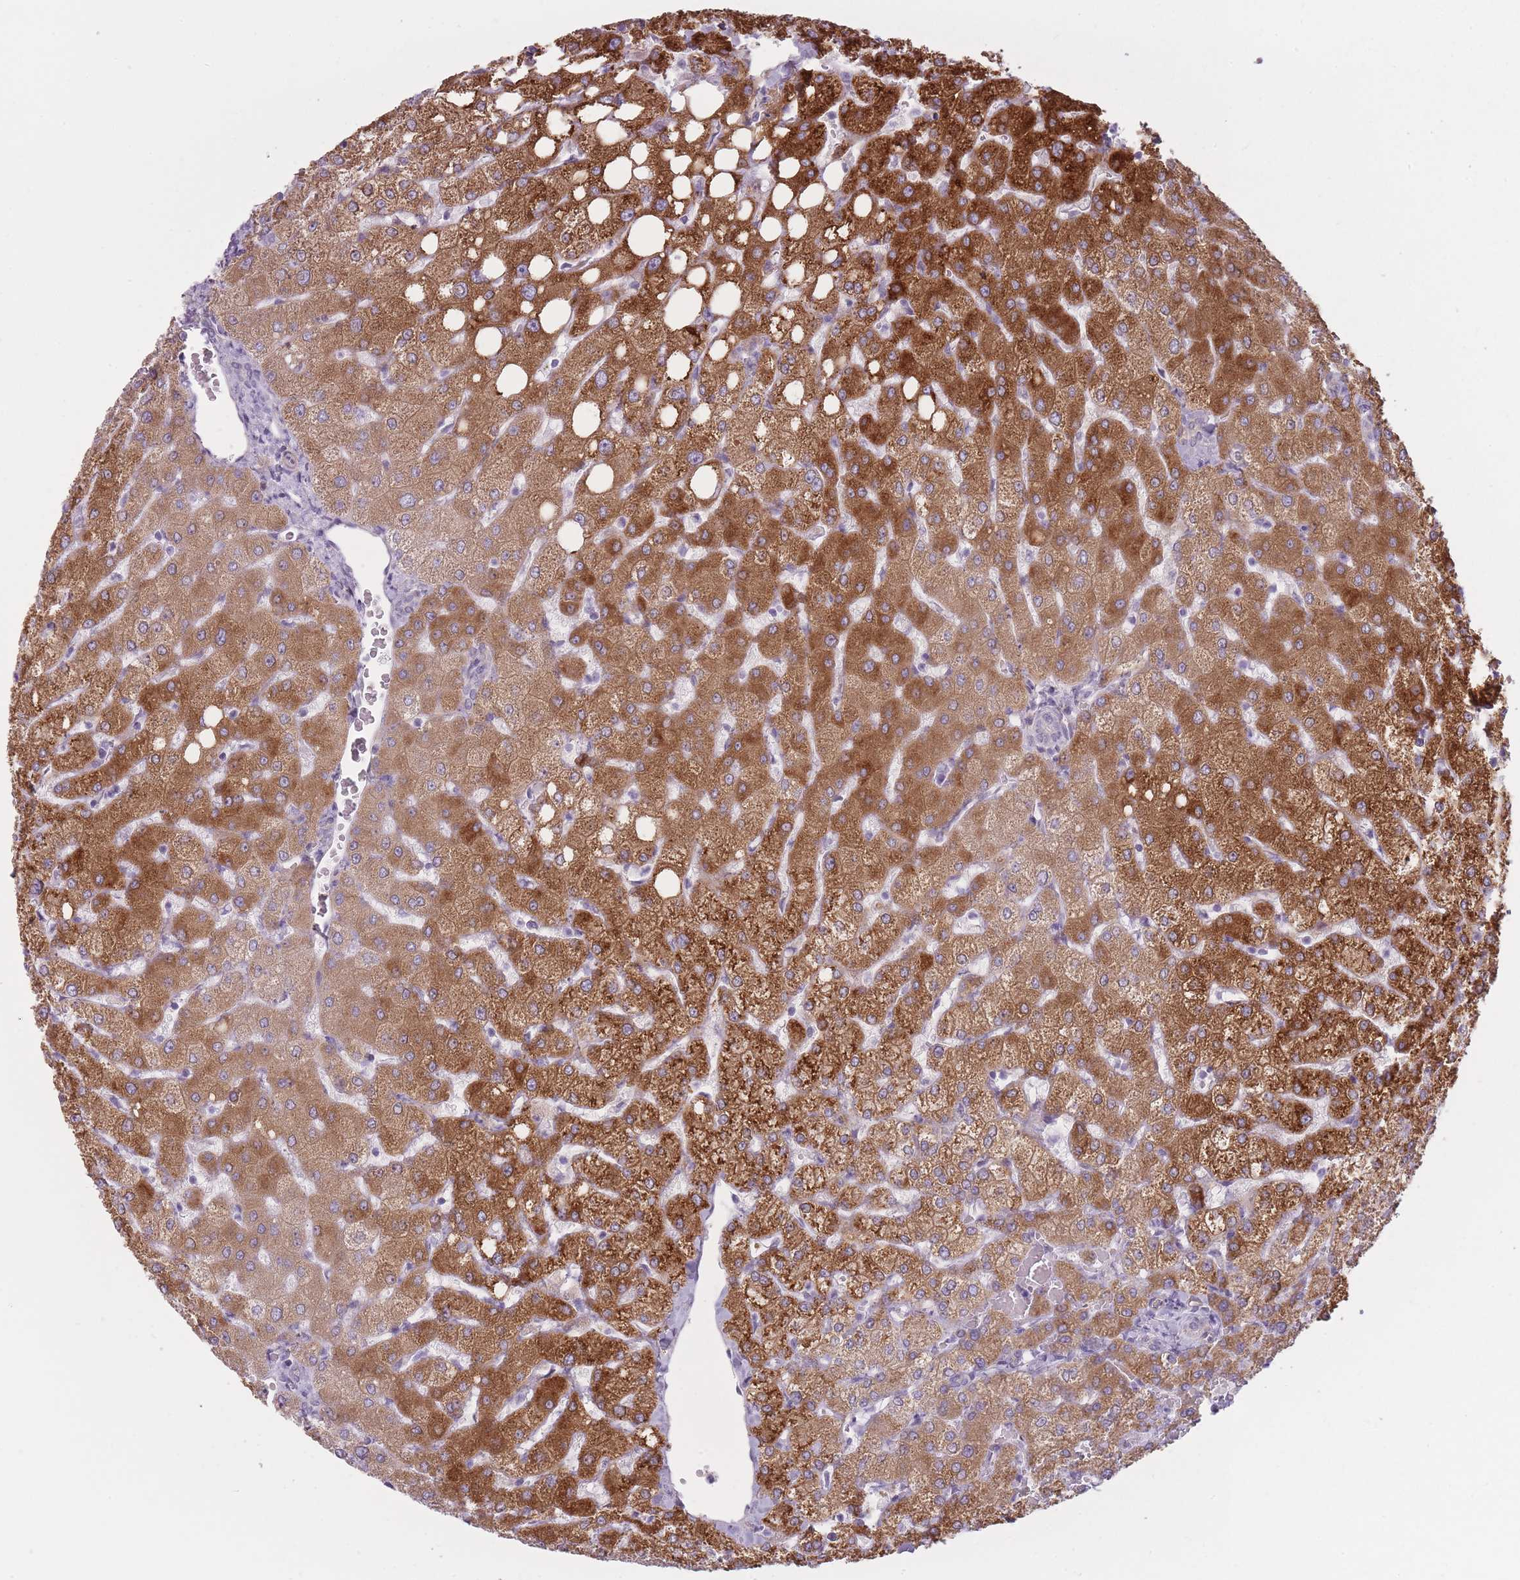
{"staining": {"intensity": "negative", "quantity": "none", "location": "none"}, "tissue": "liver", "cell_type": "Cholangiocytes", "image_type": "normal", "snomed": [{"axis": "morphology", "description": "Normal tissue, NOS"}, {"axis": "topography", "description": "Liver"}], "caption": "An immunohistochemistry image of benign liver is shown. There is no staining in cholangiocytes of liver. Nuclei are stained in blue.", "gene": "PGRMC2", "patient": {"sex": "female", "age": 54}}